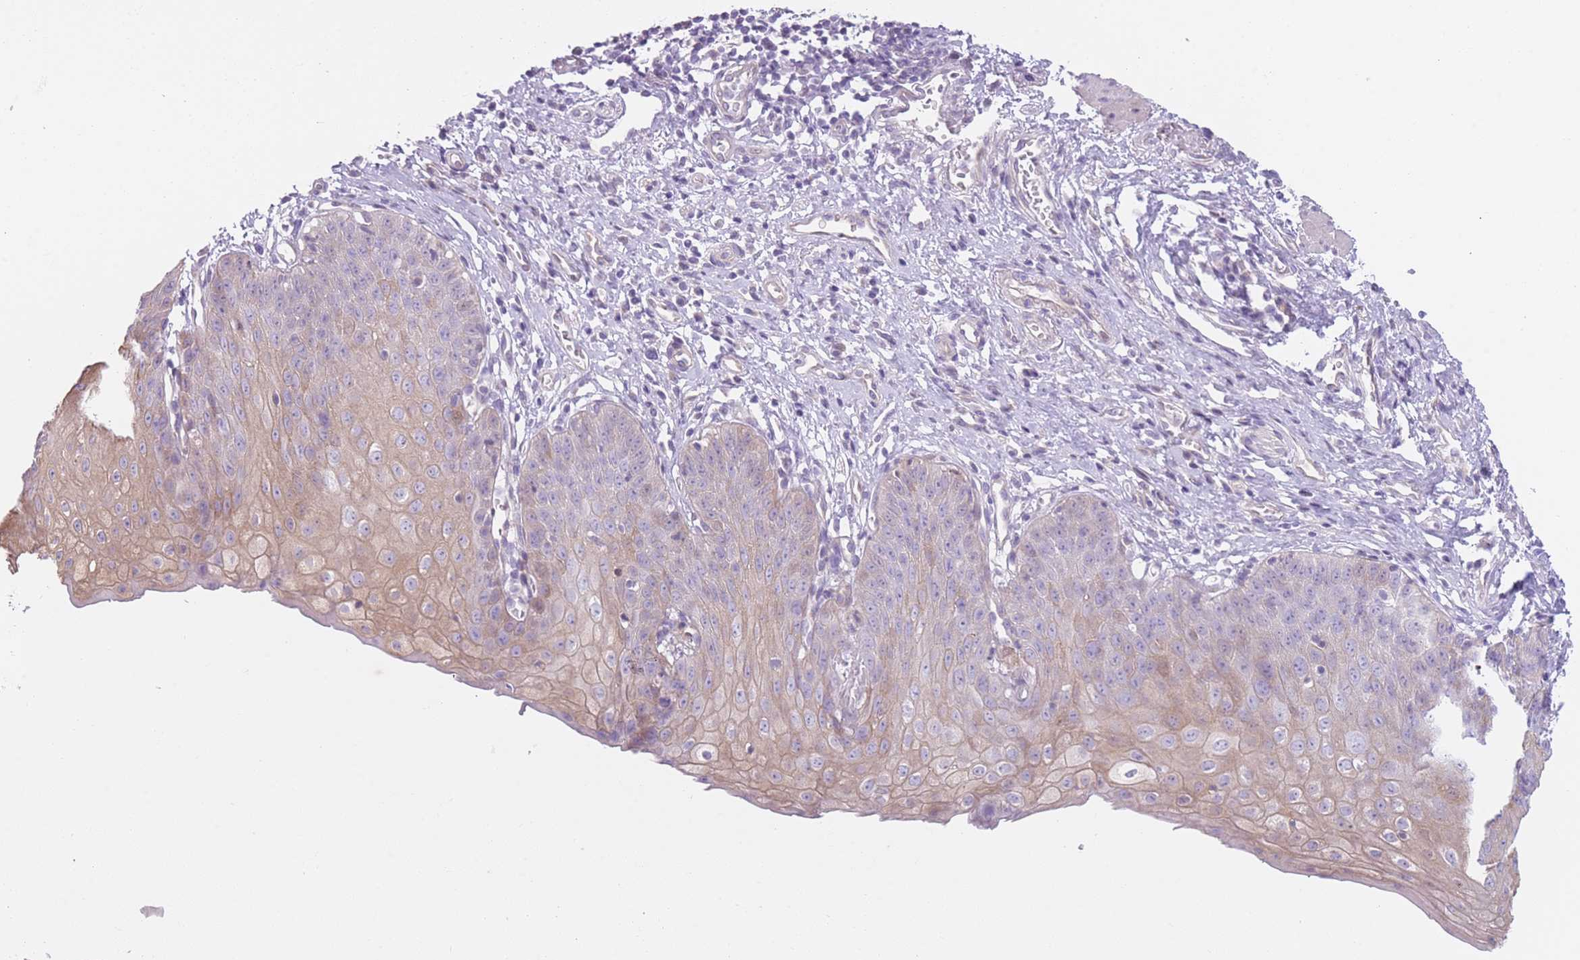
{"staining": {"intensity": "negative", "quantity": "none", "location": "none"}, "tissue": "esophagus", "cell_type": "Squamous epithelial cells", "image_type": "normal", "snomed": [{"axis": "morphology", "description": "Normal tissue, NOS"}, {"axis": "topography", "description": "Esophagus"}], "caption": "Esophagus was stained to show a protein in brown. There is no significant expression in squamous epithelial cells. Brightfield microscopy of immunohistochemistry stained with DAB (brown) and hematoxylin (blue), captured at high magnification.", "gene": "IMPG1", "patient": {"sex": "male", "age": 71}}